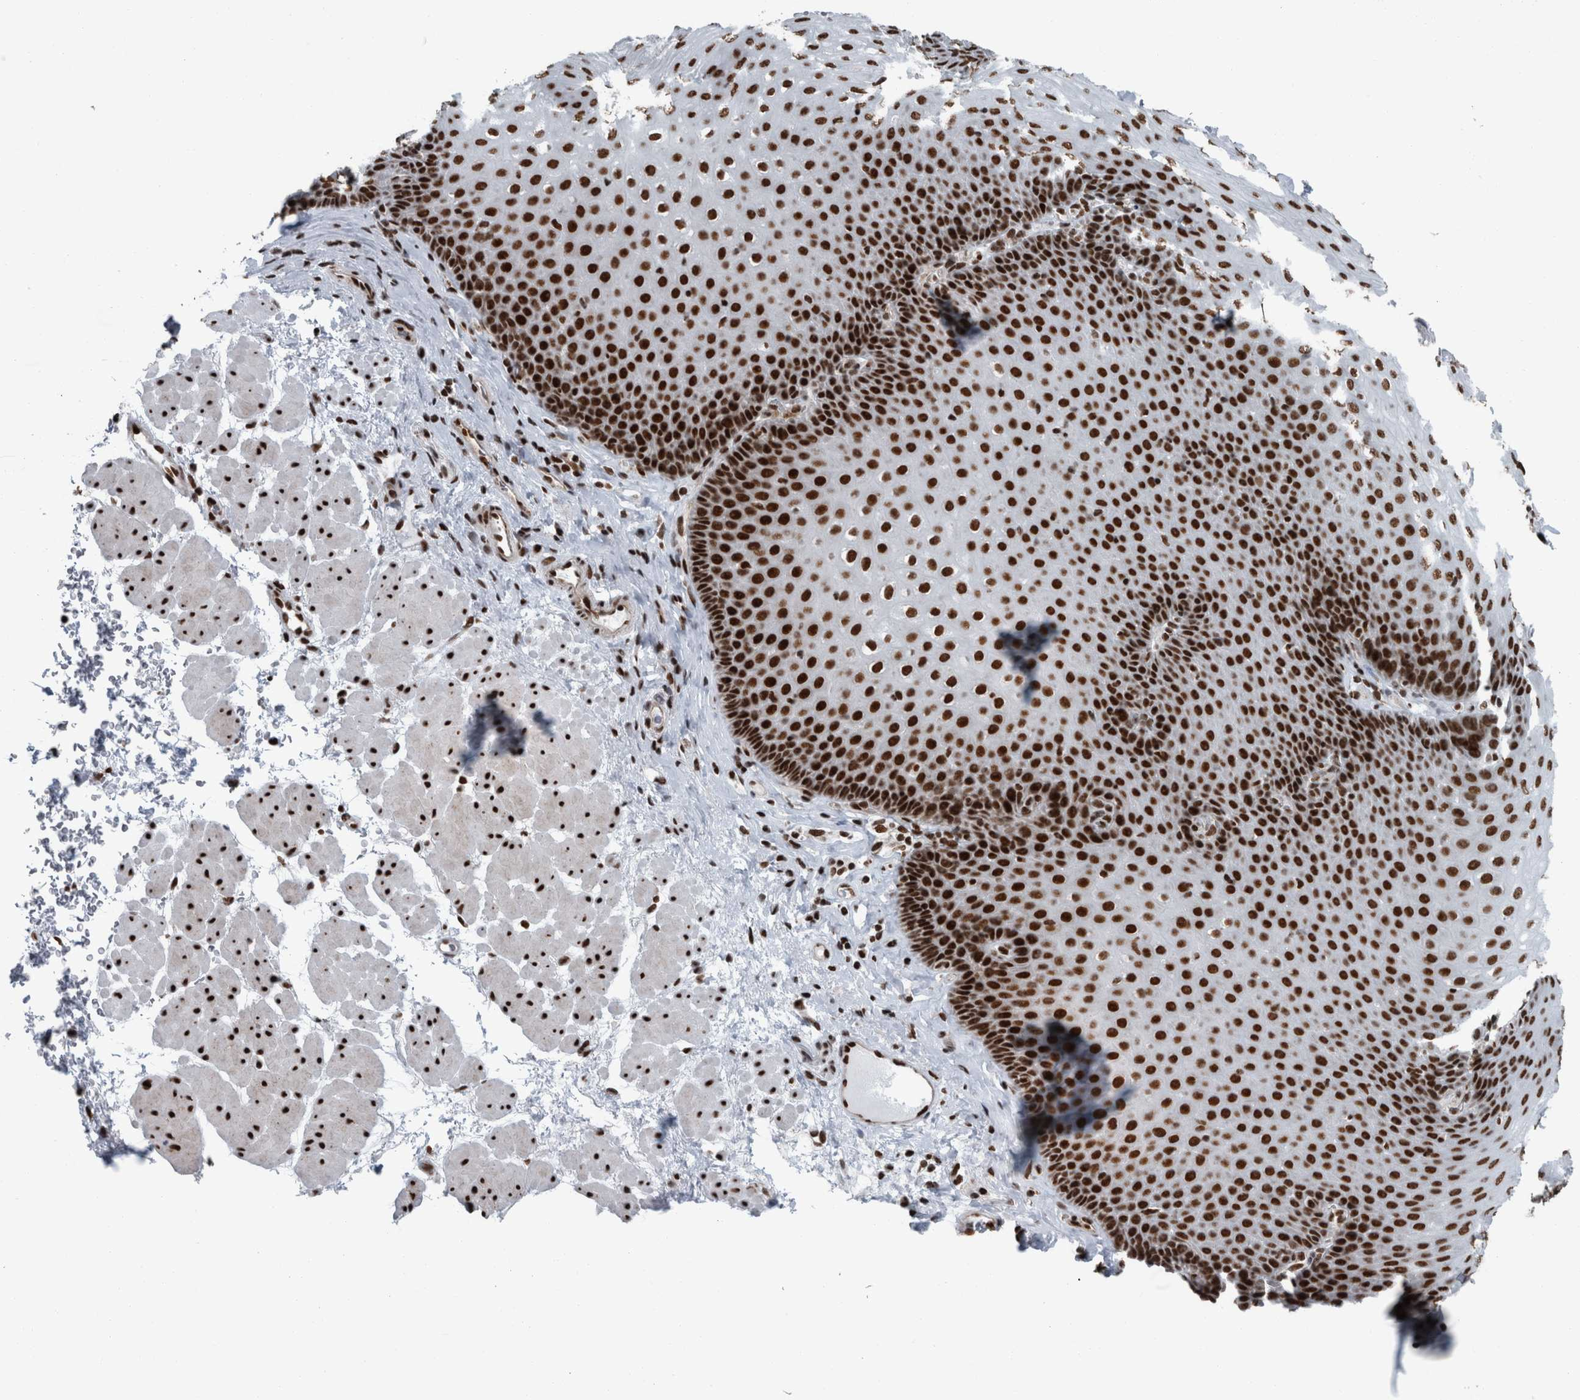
{"staining": {"intensity": "strong", "quantity": ">75%", "location": "nuclear"}, "tissue": "esophagus", "cell_type": "Squamous epithelial cells", "image_type": "normal", "snomed": [{"axis": "morphology", "description": "Normal tissue, NOS"}, {"axis": "topography", "description": "Esophagus"}], "caption": "Immunohistochemistry of unremarkable esophagus shows high levels of strong nuclear expression in approximately >75% of squamous epithelial cells.", "gene": "DNMT3A", "patient": {"sex": "female", "age": 66}}